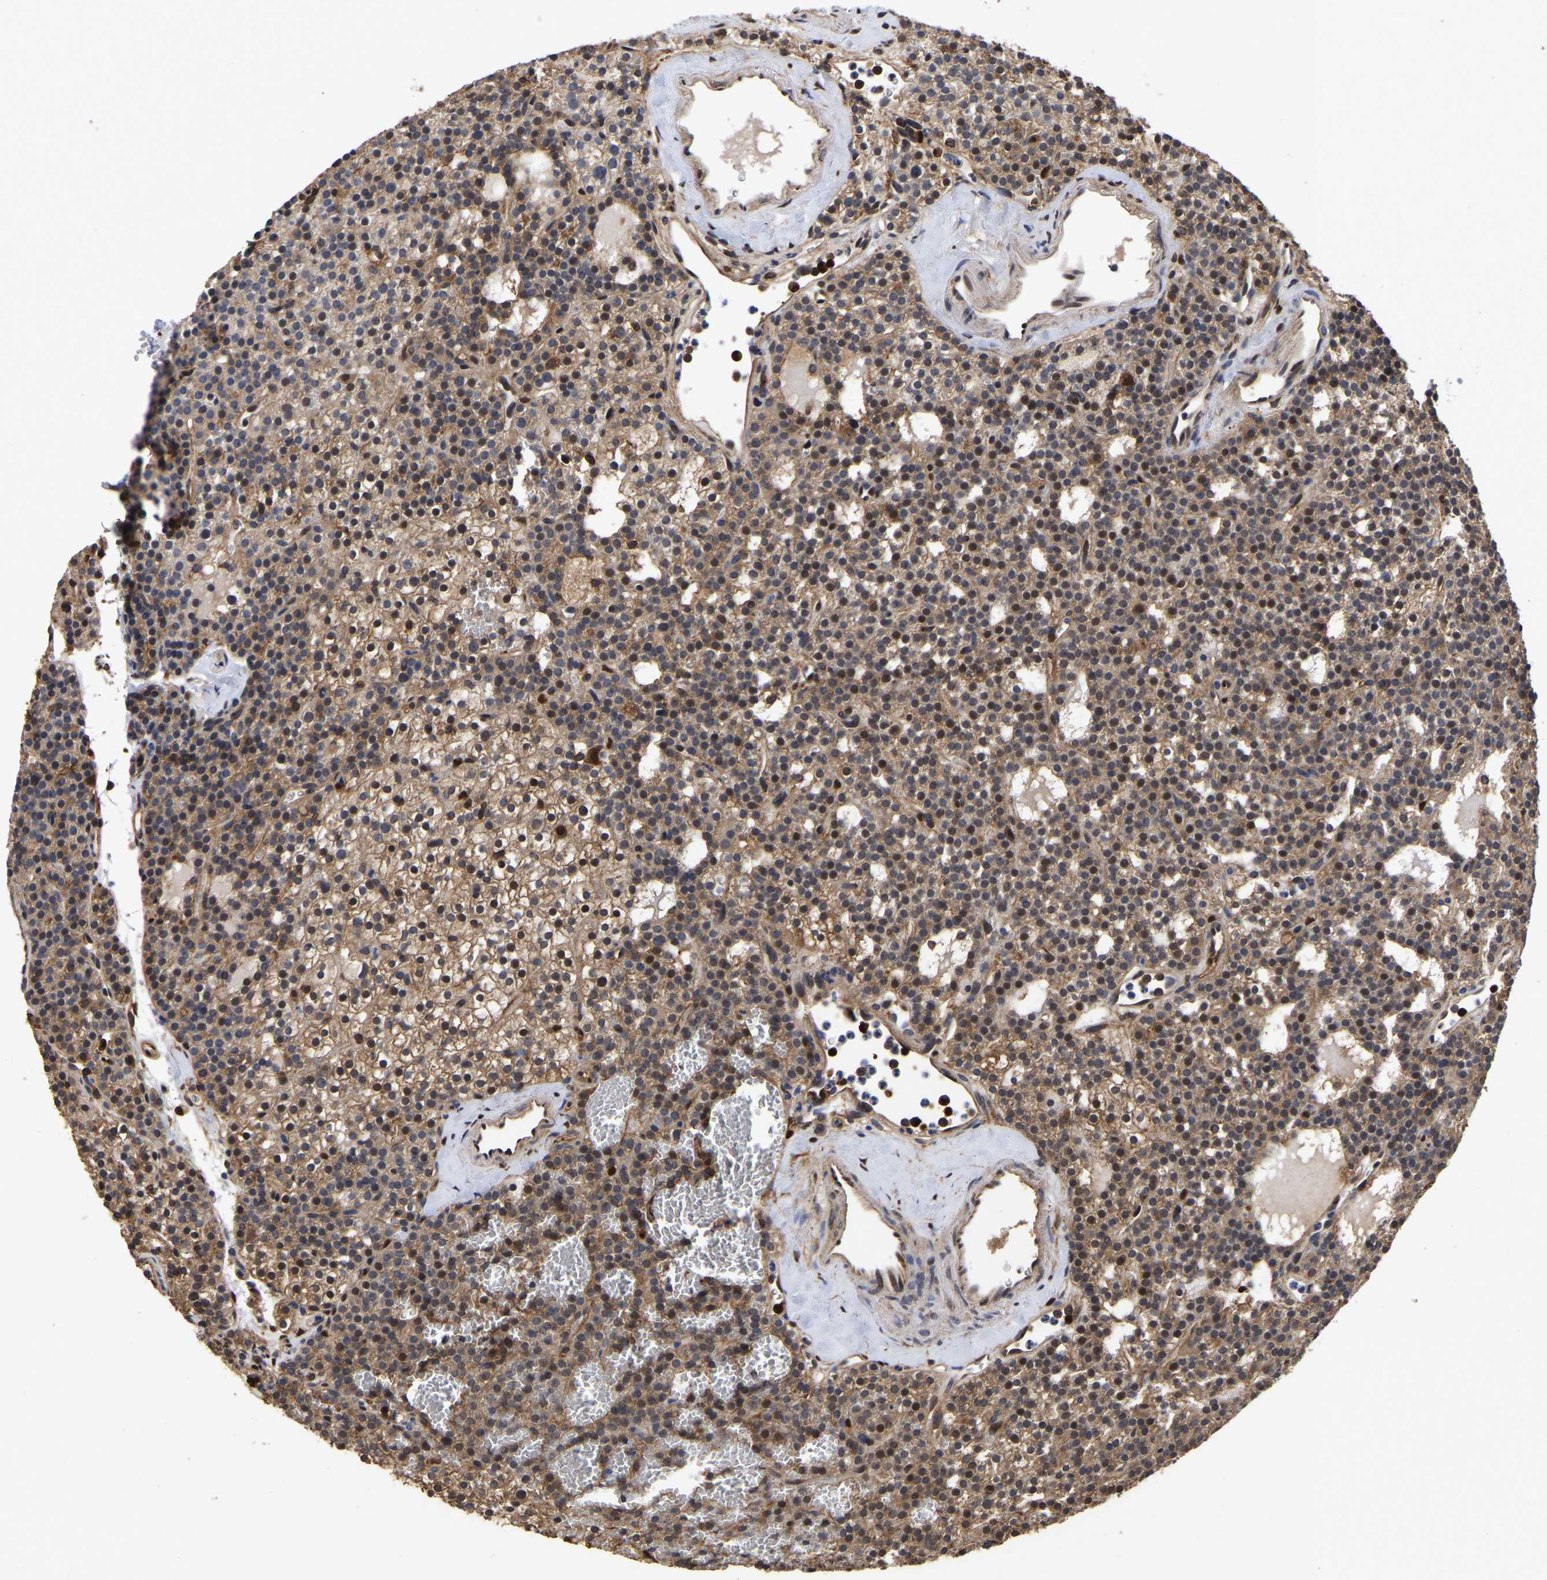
{"staining": {"intensity": "moderate", "quantity": ">75%", "location": "cytoplasmic/membranous"}, "tissue": "parathyroid gland", "cell_type": "Glandular cells", "image_type": "normal", "snomed": [{"axis": "morphology", "description": "Normal tissue, NOS"}, {"axis": "morphology", "description": "Adenoma, NOS"}, {"axis": "topography", "description": "Parathyroid gland"}], "caption": "Brown immunohistochemical staining in unremarkable parathyroid gland displays moderate cytoplasmic/membranous staining in about >75% of glandular cells.", "gene": "LIF", "patient": {"sex": "female", "age": 74}}